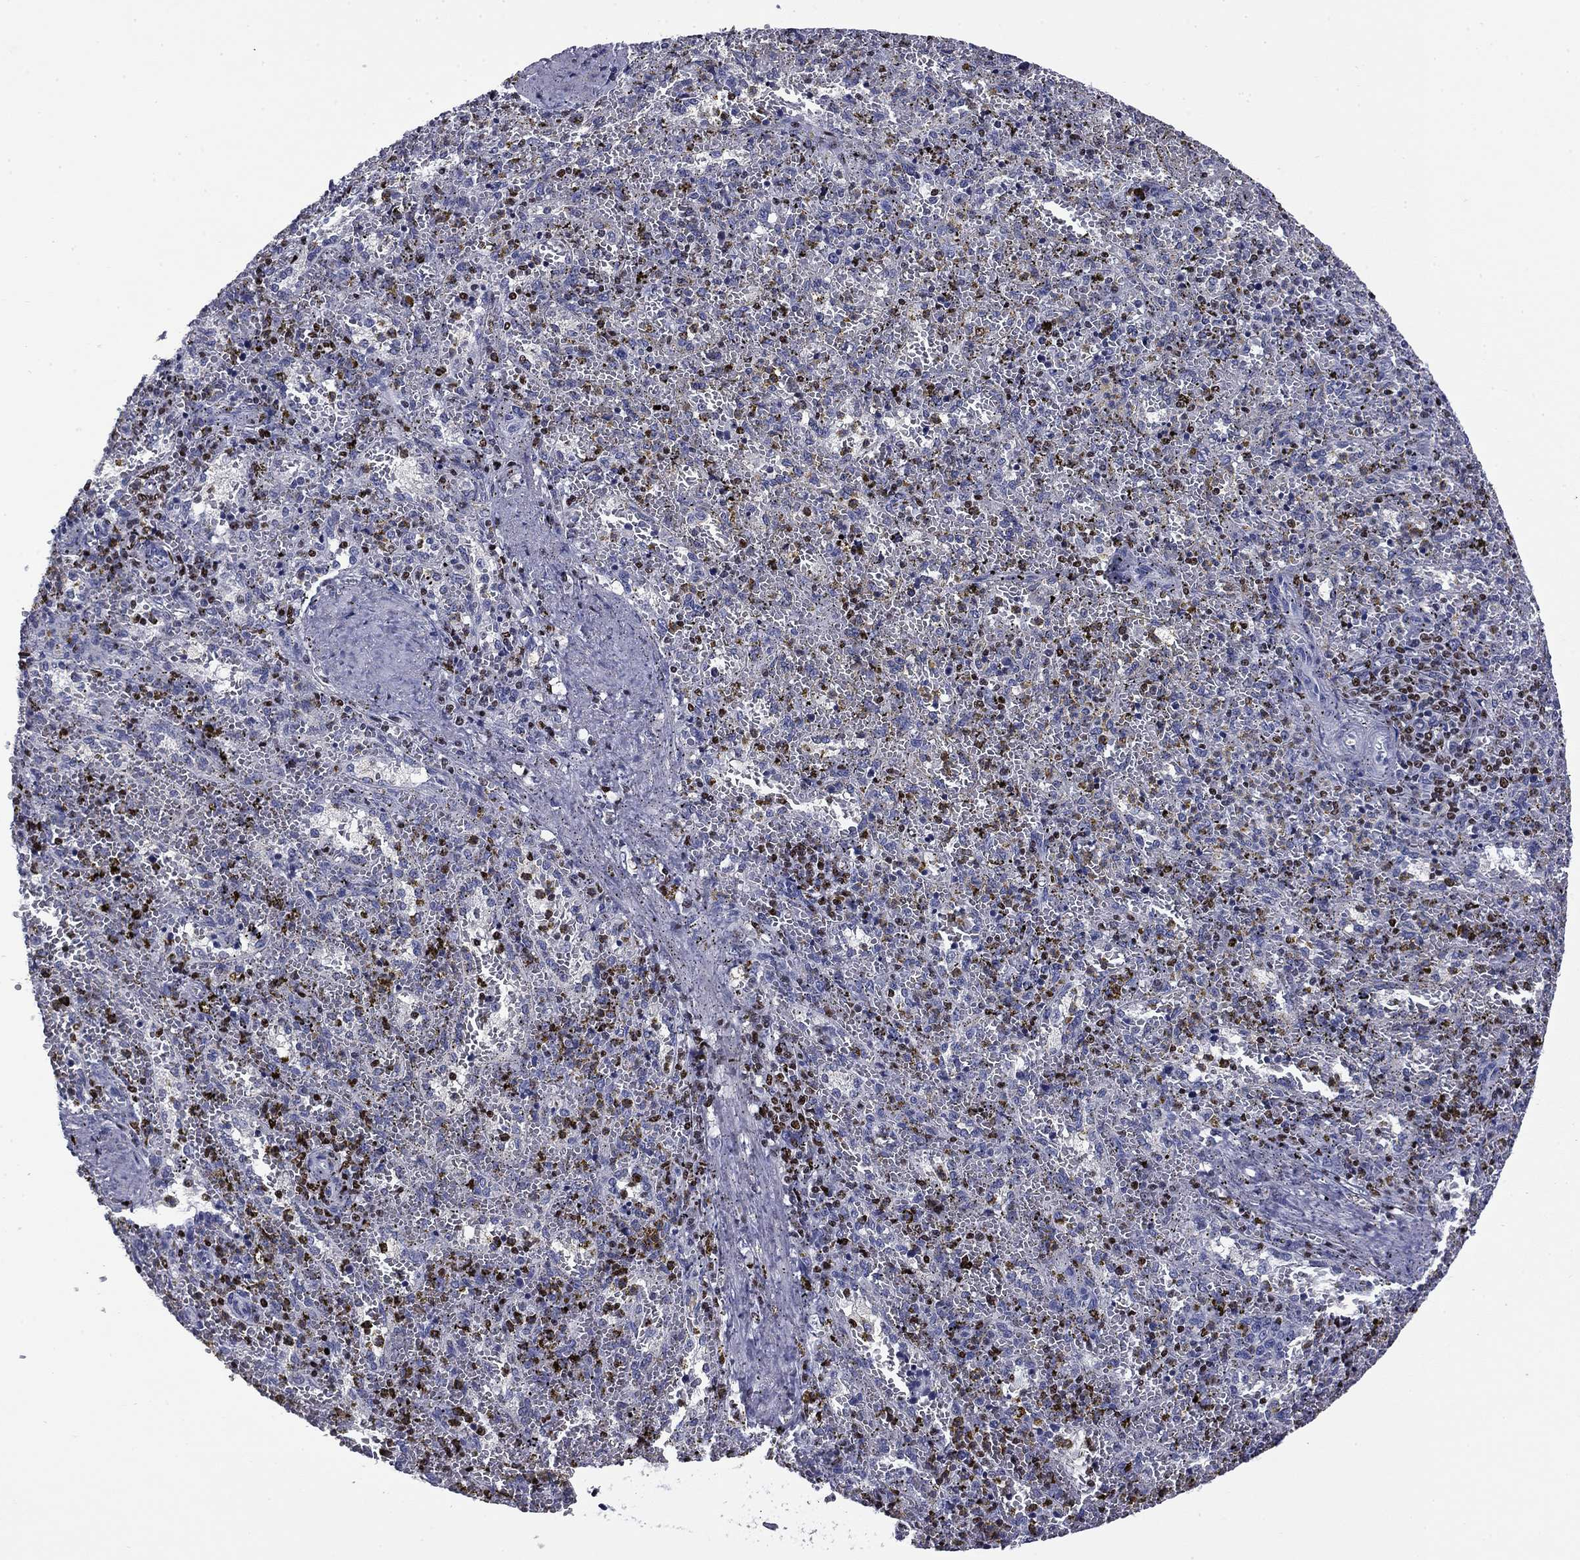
{"staining": {"intensity": "negative", "quantity": "none", "location": "none"}, "tissue": "spleen", "cell_type": "Cells in red pulp", "image_type": "normal", "snomed": [{"axis": "morphology", "description": "Normal tissue, NOS"}, {"axis": "topography", "description": "Spleen"}], "caption": "The photomicrograph reveals no significant staining in cells in red pulp of spleen.", "gene": "IKZF3", "patient": {"sex": "female", "age": 50}}